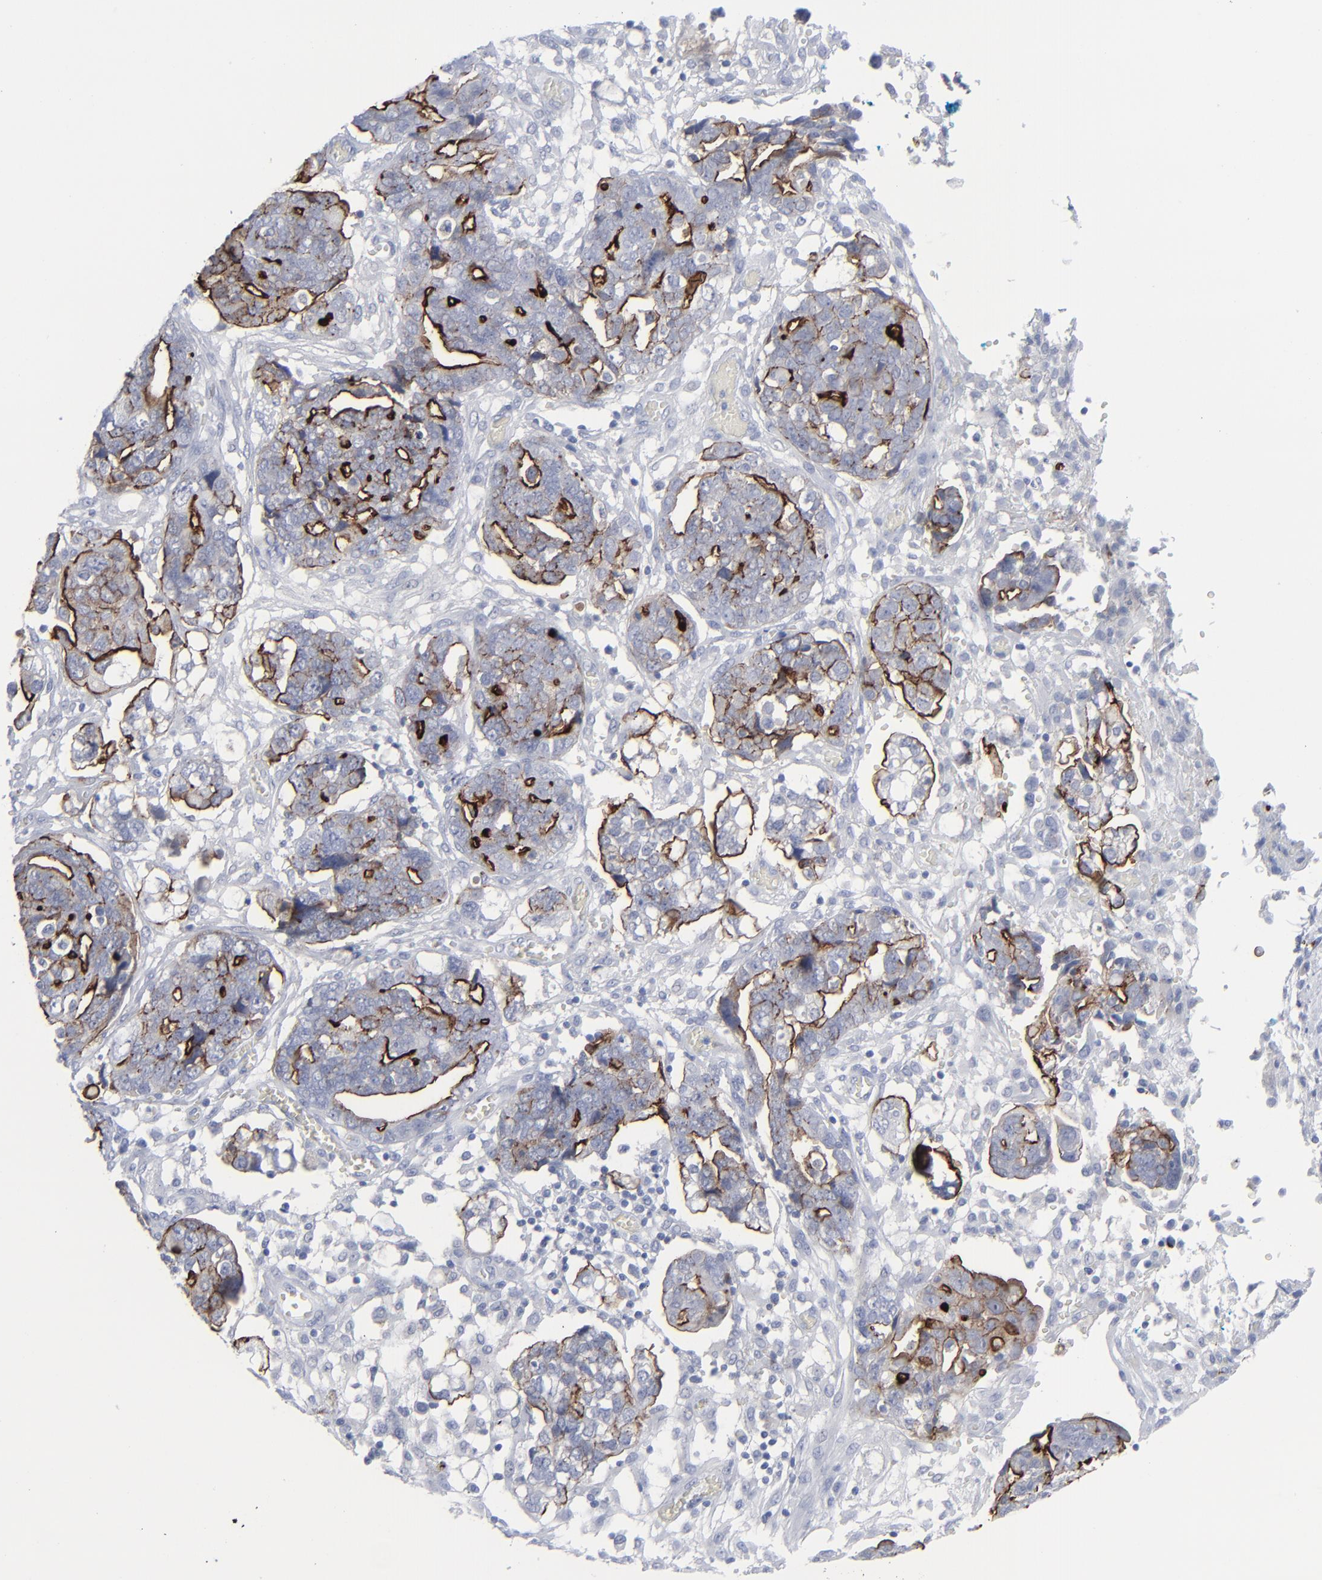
{"staining": {"intensity": "strong", "quantity": "25%-75%", "location": "cytoplasmic/membranous"}, "tissue": "ovarian cancer", "cell_type": "Tumor cells", "image_type": "cancer", "snomed": [{"axis": "morphology", "description": "Normal tissue, NOS"}, {"axis": "morphology", "description": "Cystadenocarcinoma, serous, NOS"}, {"axis": "topography", "description": "Fallopian tube"}, {"axis": "topography", "description": "Ovary"}], "caption": "Ovarian serous cystadenocarcinoma tissue shows strong cytoplasmic/membranous positivity in about 25%-75% of tumor cells, visualized by immunohistochemistry.", "gene": "MSLN", "patient": {"sex": "female", "age": 56}}